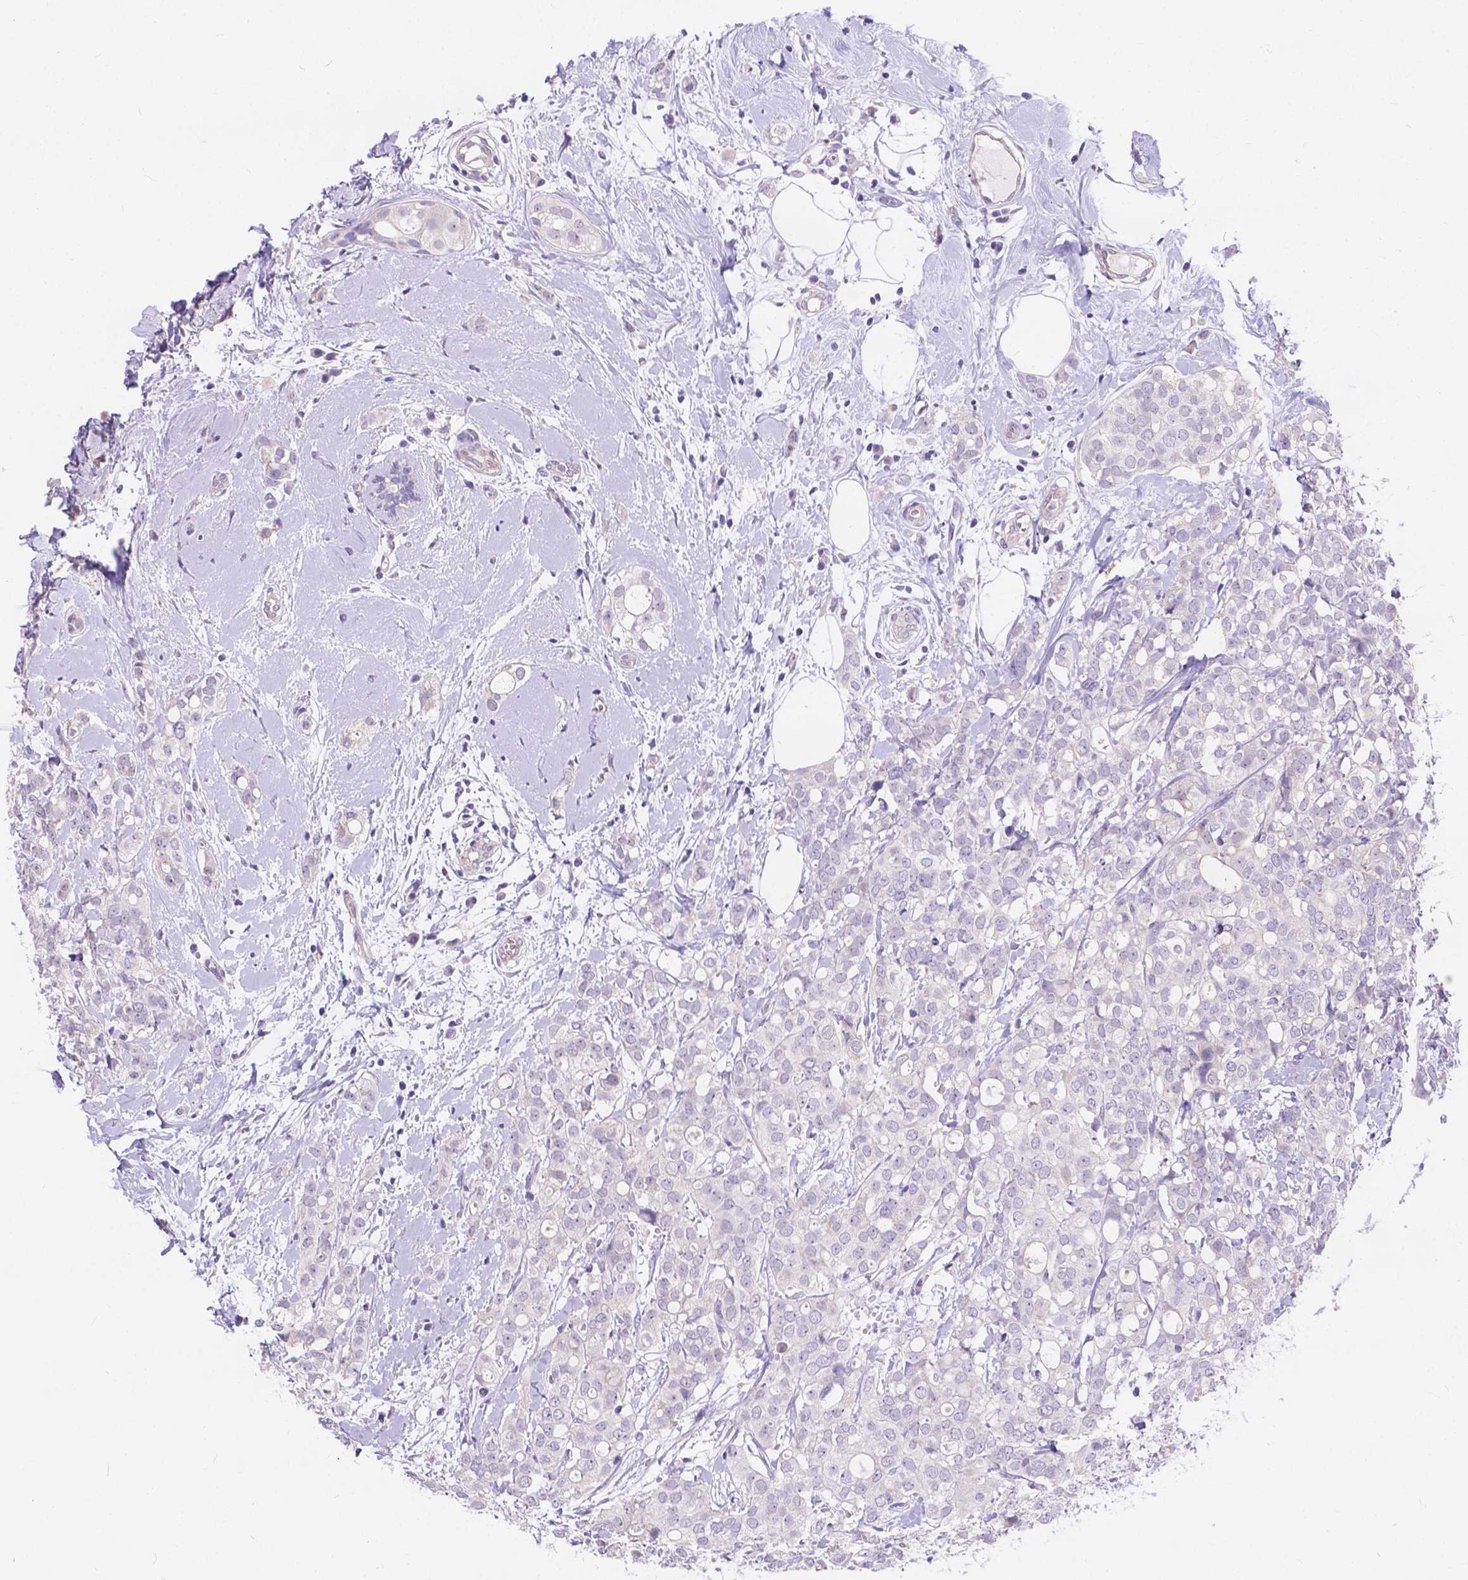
{"staining": {"intensity": "negative", "quantity": "none", "location": "none"}, "tissue": "breast cancer", "cell_type": "Tumor cells", "image_type": "cancer", "snomed": [{"axis": "morphology", "description": "Duct carcinoma"}, {"axis": "topography", "description": "Breast"}], "caption": "A micrograph of human breast cancer (intraductal carcinoma) is negative for staining in tumor cells.", "gene": "DLEC1", "patient": {"sex": "female", "age": 40}}